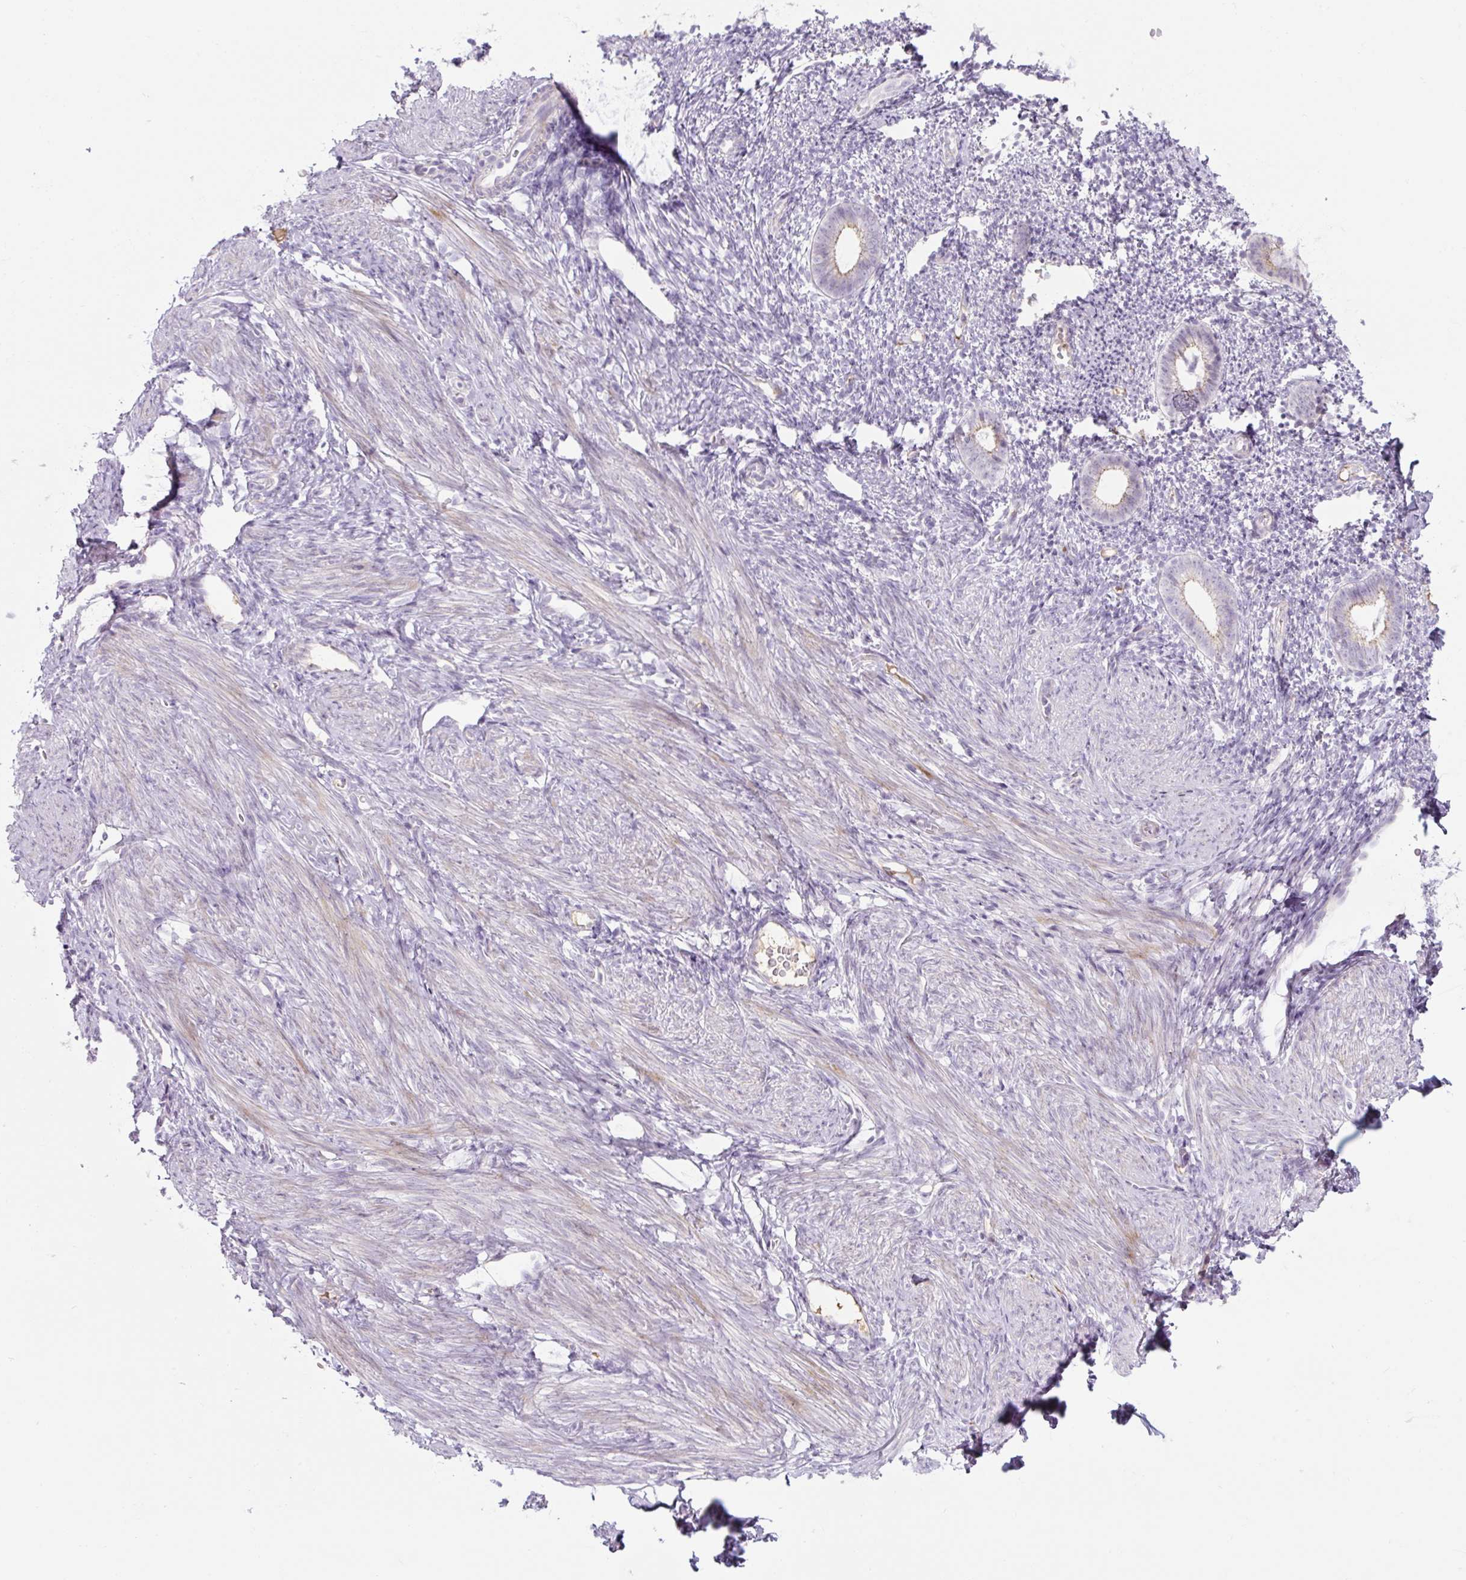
{"staining": {"intensity": "negative", "quantity": "none", "location": "none"}, "tissue": "endometrium", "cell_type": "Cells in endometrial stroma", "image_type": "normal", "snomed": [{"axis": "morphology", "description": "Normal tissue, NOS"}, {"axis": "topography", "description": "Endometrium"}], "caption": "DAB (3,3'-diaminobenzidine) immunohistochemical staining of benign human endometrium exhibits no significant staining in cells in endometrial stroma. Brightfield microscopy of immunohistochemistry stained with DAB (brown) and hematoxylin (blue), captured at high magnification.", "gene": "PRM1", "patient": {"sex": "female", "age": 39}}